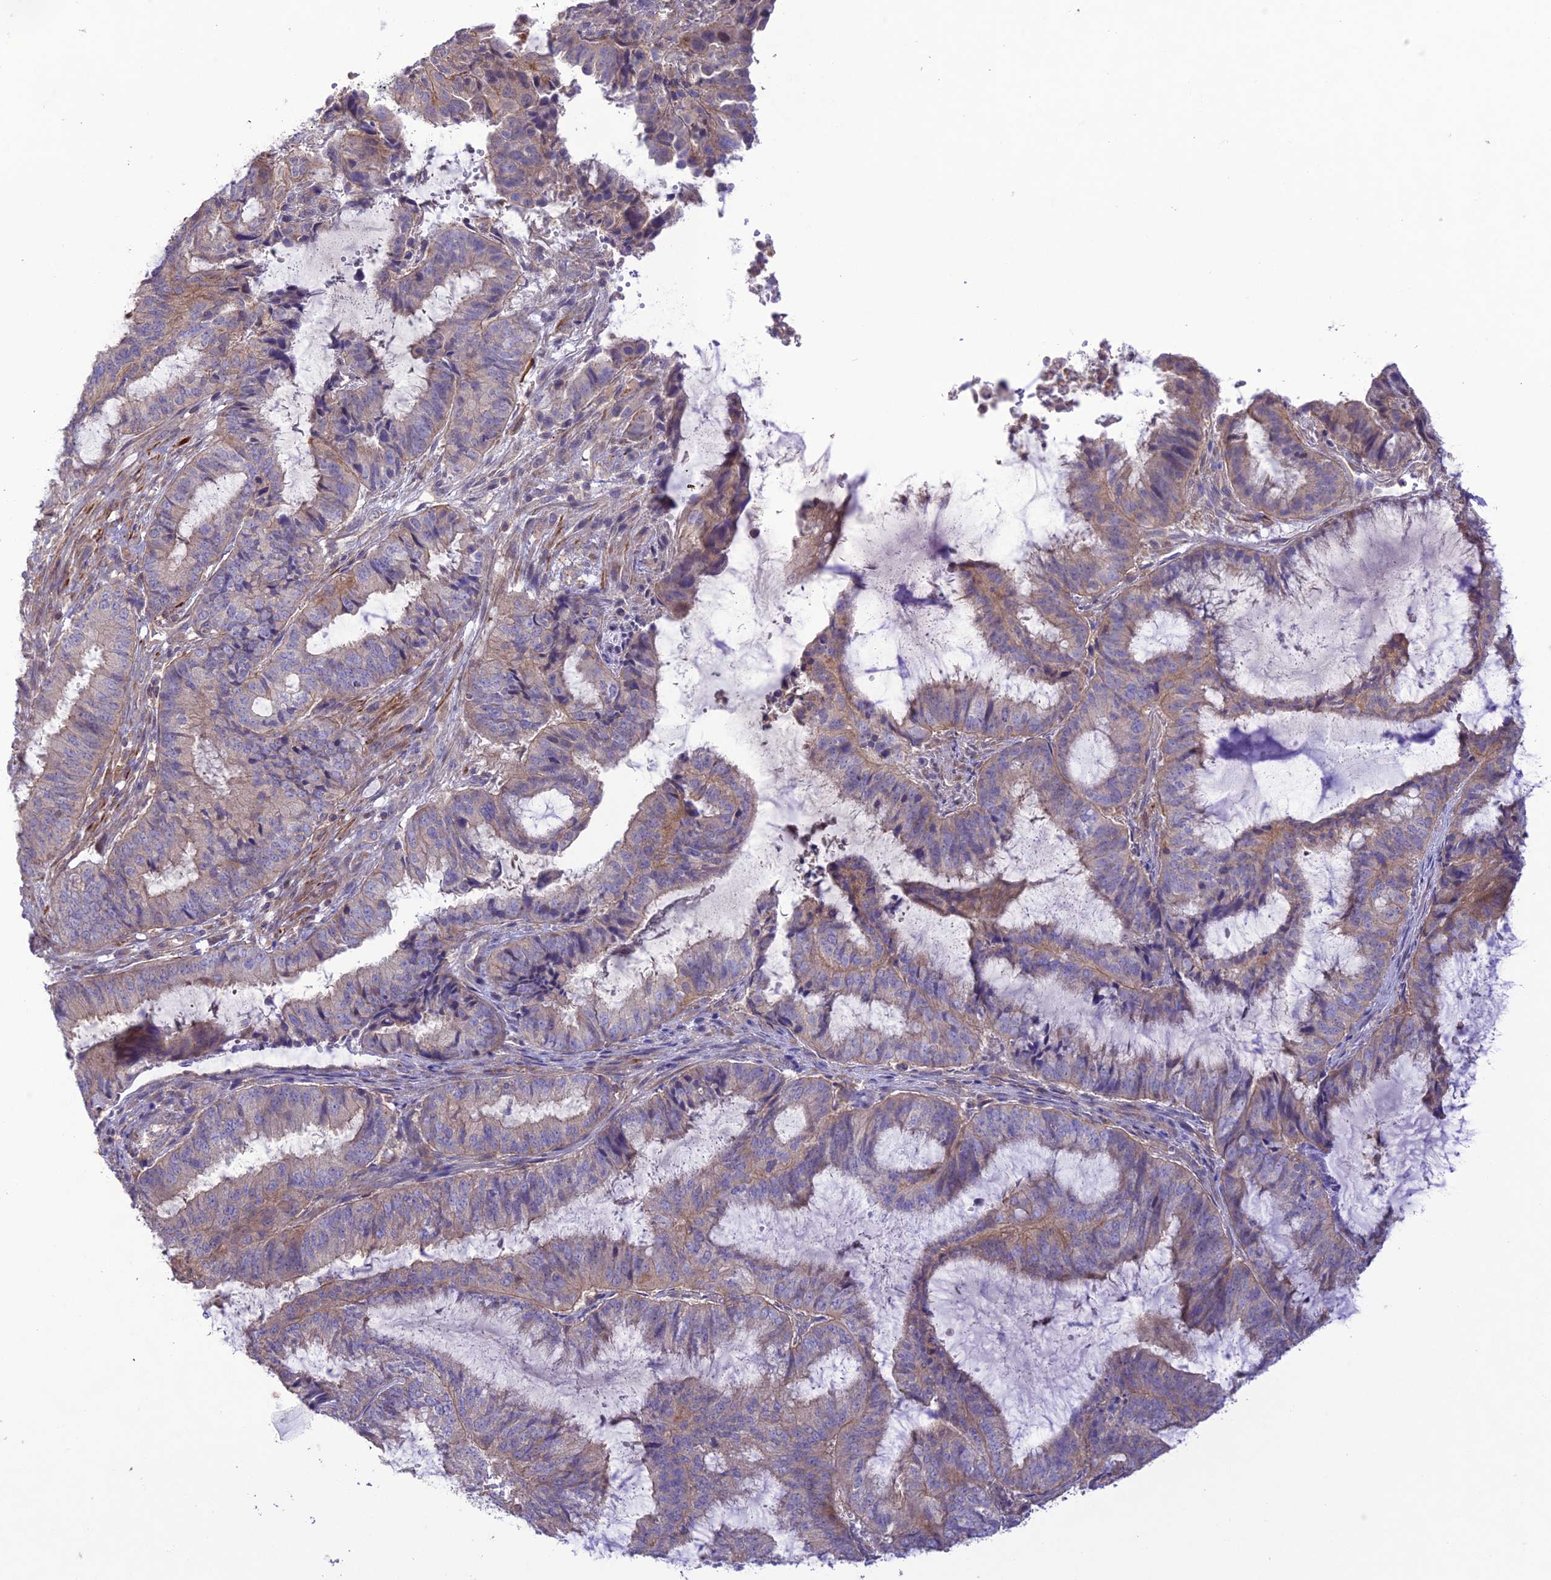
{"staining": {"intensity": "moderate", "quantity": "<25%", "location": "cytoplasmic/membranous"}, "tissue": "endometrial cancer", "cell_type": "Tumor cells", "image_type": "cancer", "snomed": [{"axis": "morphology", "description": "Adenocarcinoma, NOS"}, {"axis": "topography", "description": "Endometrium"}], "caption": "Adenocarcinoma (endometrial) stained for a protein (brown) displays moderate cytoplasmic/membranous positive expression in approximately <25% of tumor cells.", "gene": "FCHSD1", "patient": {"sex": "female", "age": 51}}